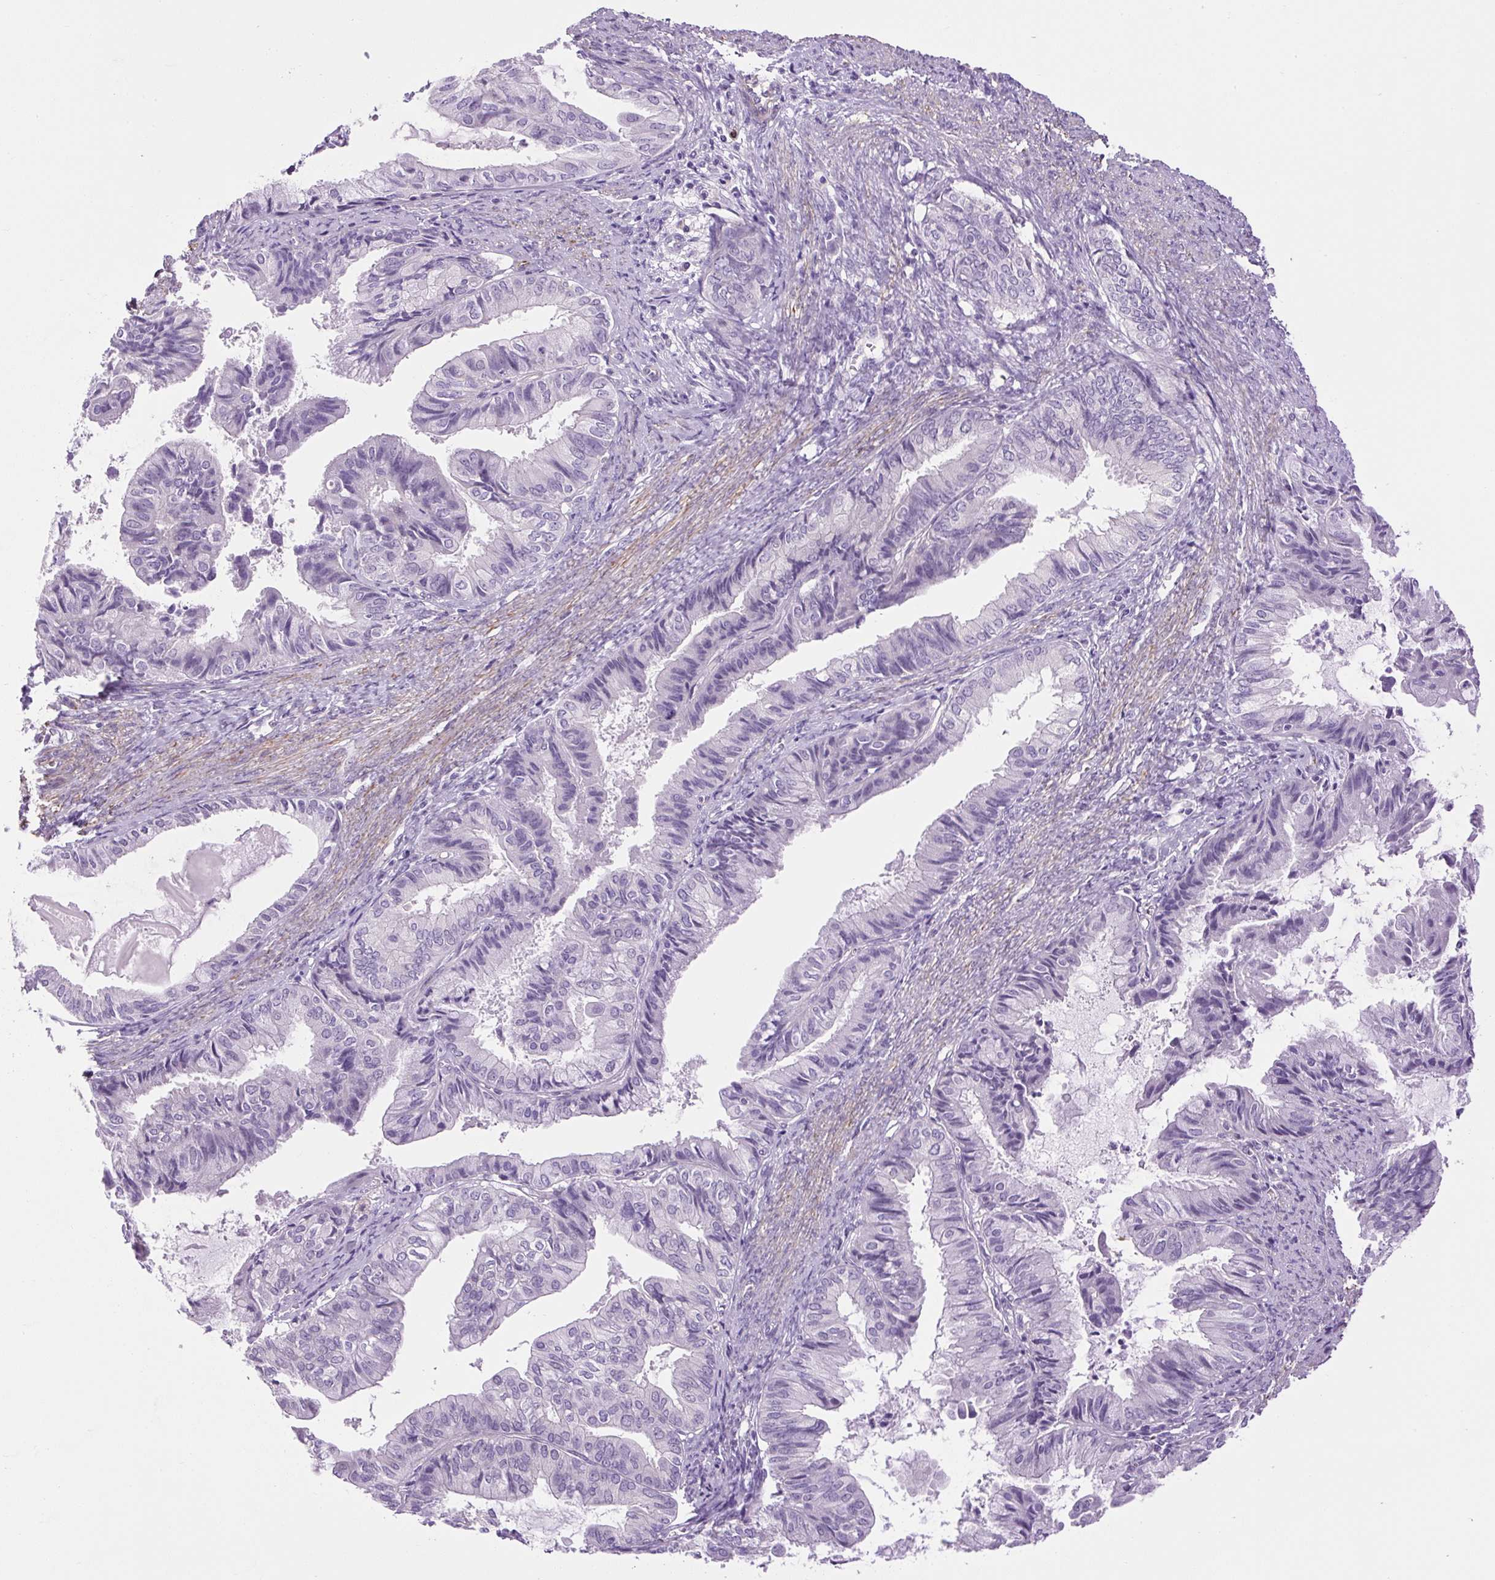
{"staining": {"intensity": "negative", "quantity": "none", "location": "none"}, "tissue": "endometrial cancer", "cell_type": "Tumor cells", "image_type": "cancer", "snomed": [{"axis": "morphology", "description": "Adenocarcinoma, NOS"}, {"axis": "topography", "description": "Endometrium"}], "caption": "This micrograph is of endometrial adenocarcinoma stained with immunohistochemistry (IHC) to label a protein in brown with the nuclei are counter-stained blue. There is no positivity in tumor cells.", "gene": "VWA7", "patient": {"sex": "female", "age": 86}}